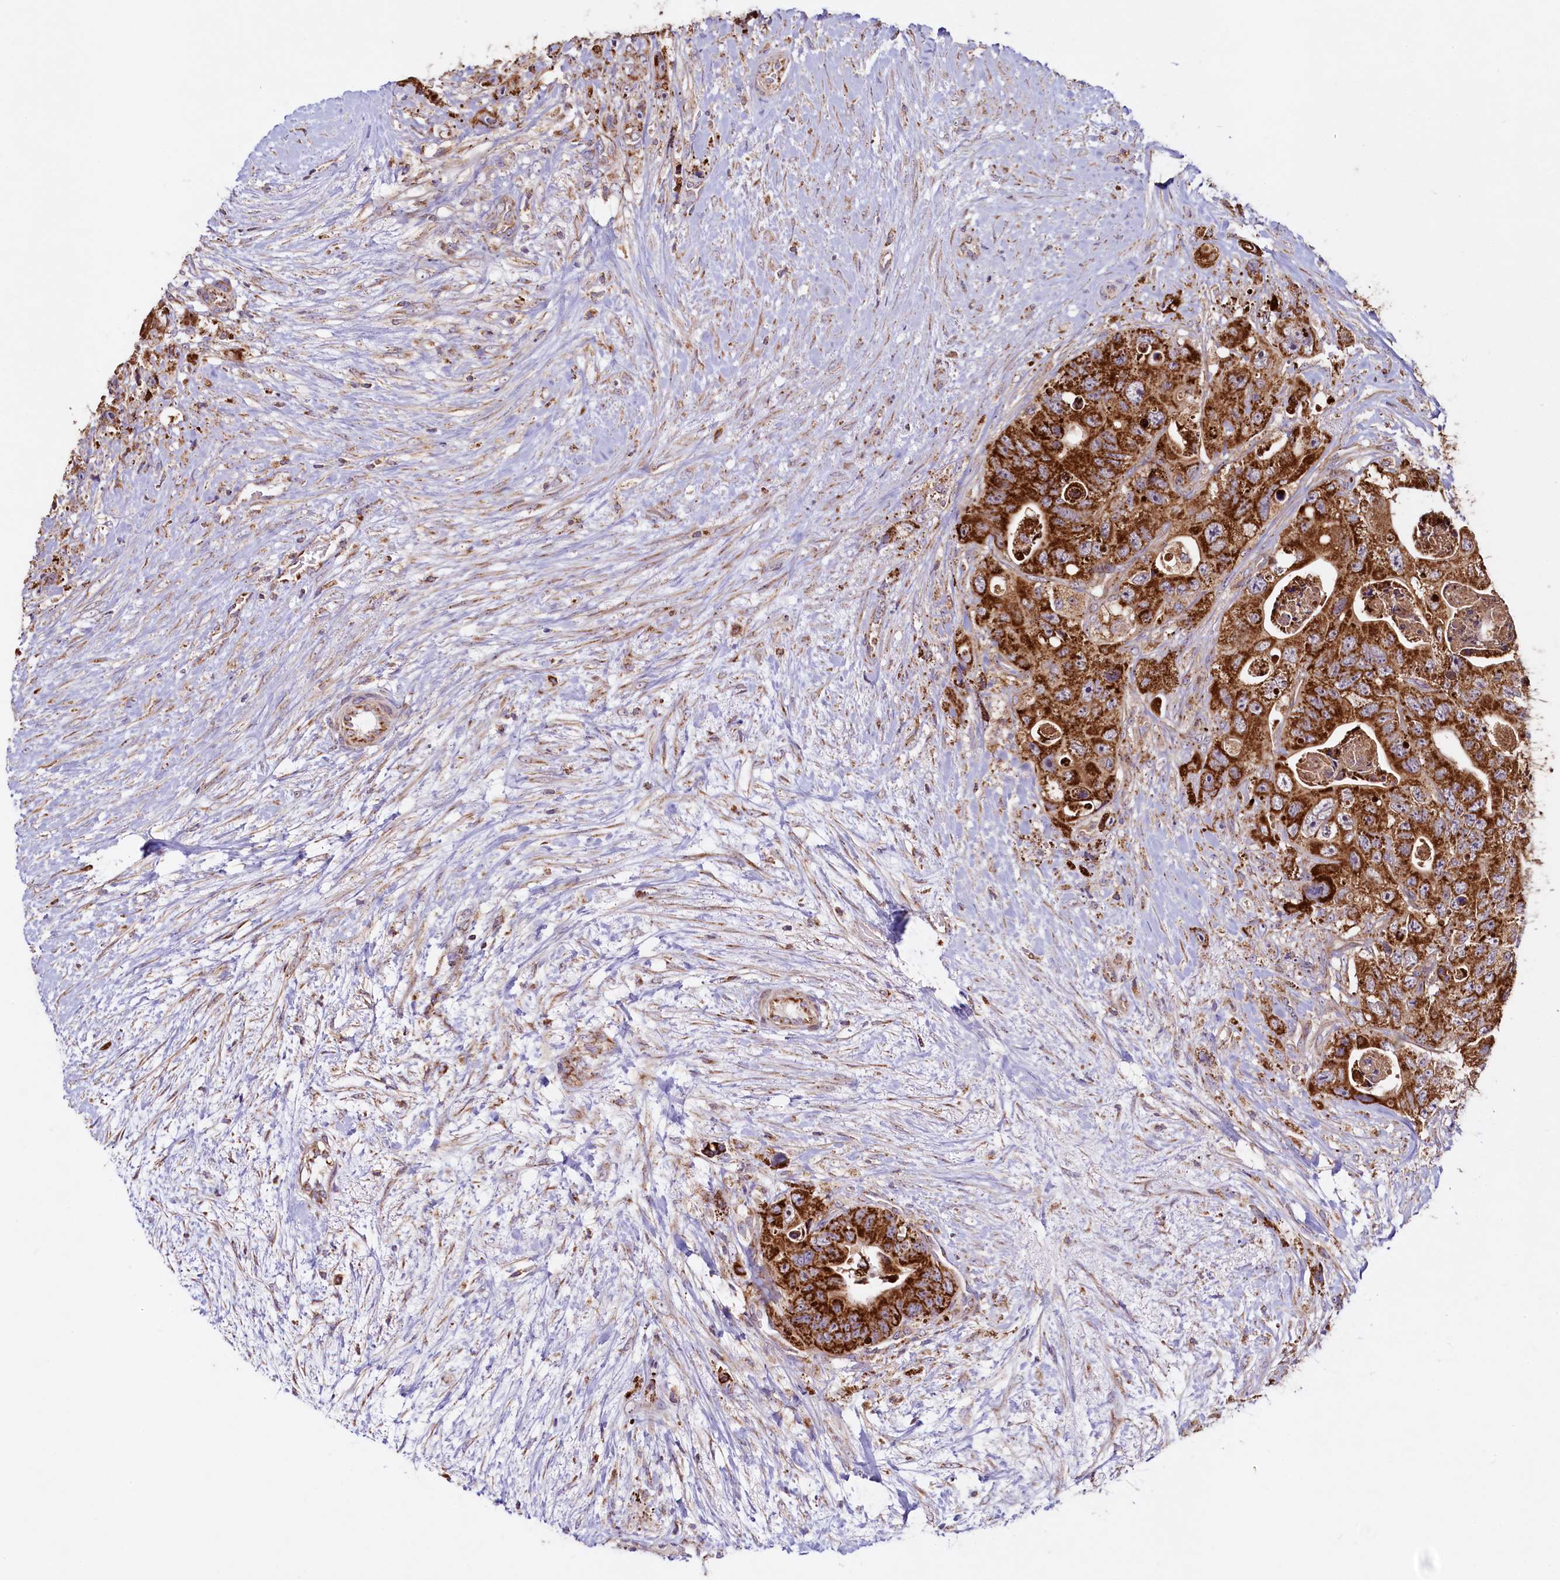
{"staining": {"intensity": "strong", "quantity": ">75%", "location": "cytoplasmic/membranous"}, "tissue": "colorectal cancer", "cell_type": "Tumor cells", "image_type": "cancer", "snomed": [{"axis": "morphology", "description": "Adenocarcinoma, NOS"}, {"axis": "topography", "description": "Colon"}], "caption": "Human colorectal adenocarcinoma stained with a brown dye exhibits strong cytoplasmic/membranous positive staining in about >75% of tumor cells.", "gene": "STARD5", "patient": {"sex": "female", "age": 46}}